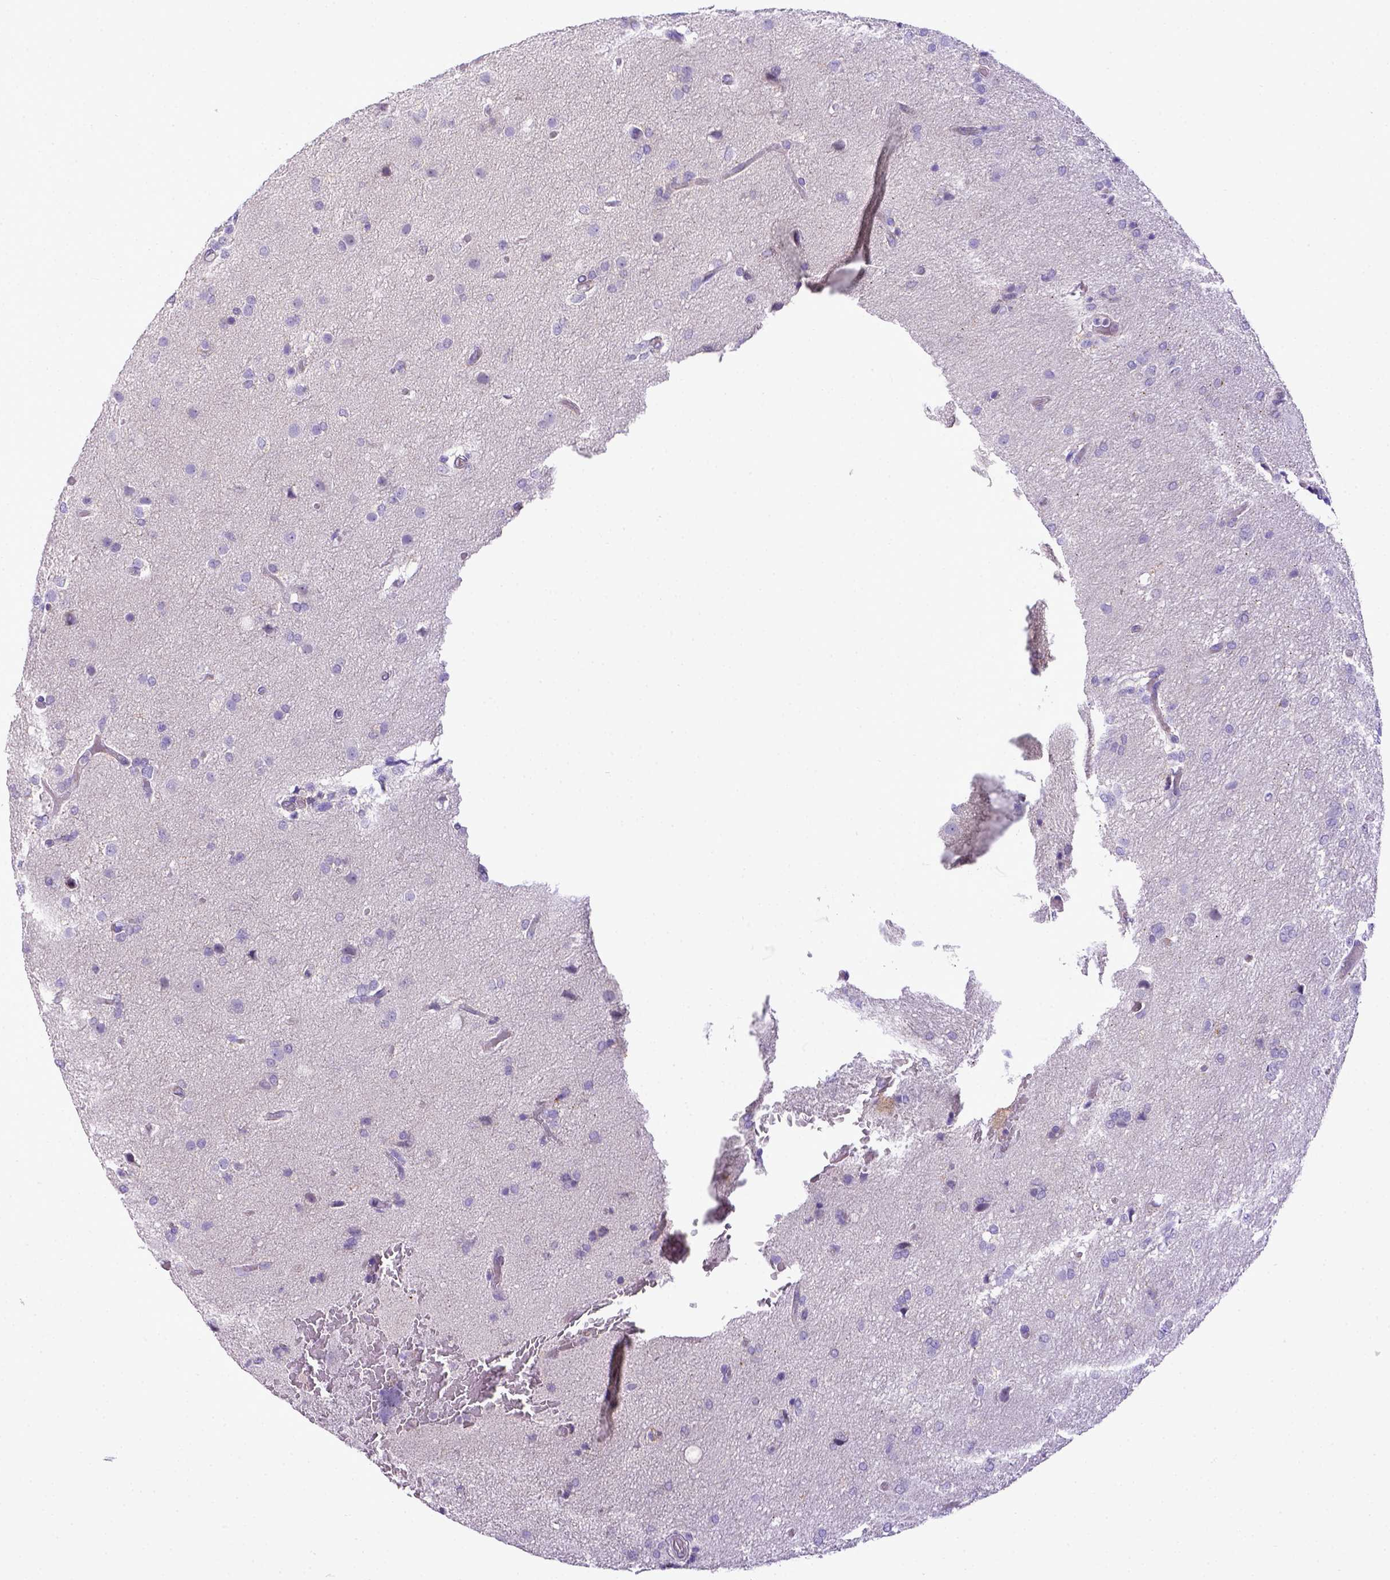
{"staining": {"intensity": "negative", "quantity": "none", "location": "none"}, "tissue": "glioma", "cell_type": "Tumor cells", "image_type": "cancer", "snomed": [{"axis": "morphology", "description": "Glioma, malignant, High grade"}, {"axis": "topography", "description": "Brain"}], "caption": "Glioma was stained to show a protein in brown. There is no significant expression in tumor cells. (Immunohistochemistry (ihc), brightfield microscopy, high magnification).", "gene": "CD40", "patient": {"sex": "male", "age": 68}}